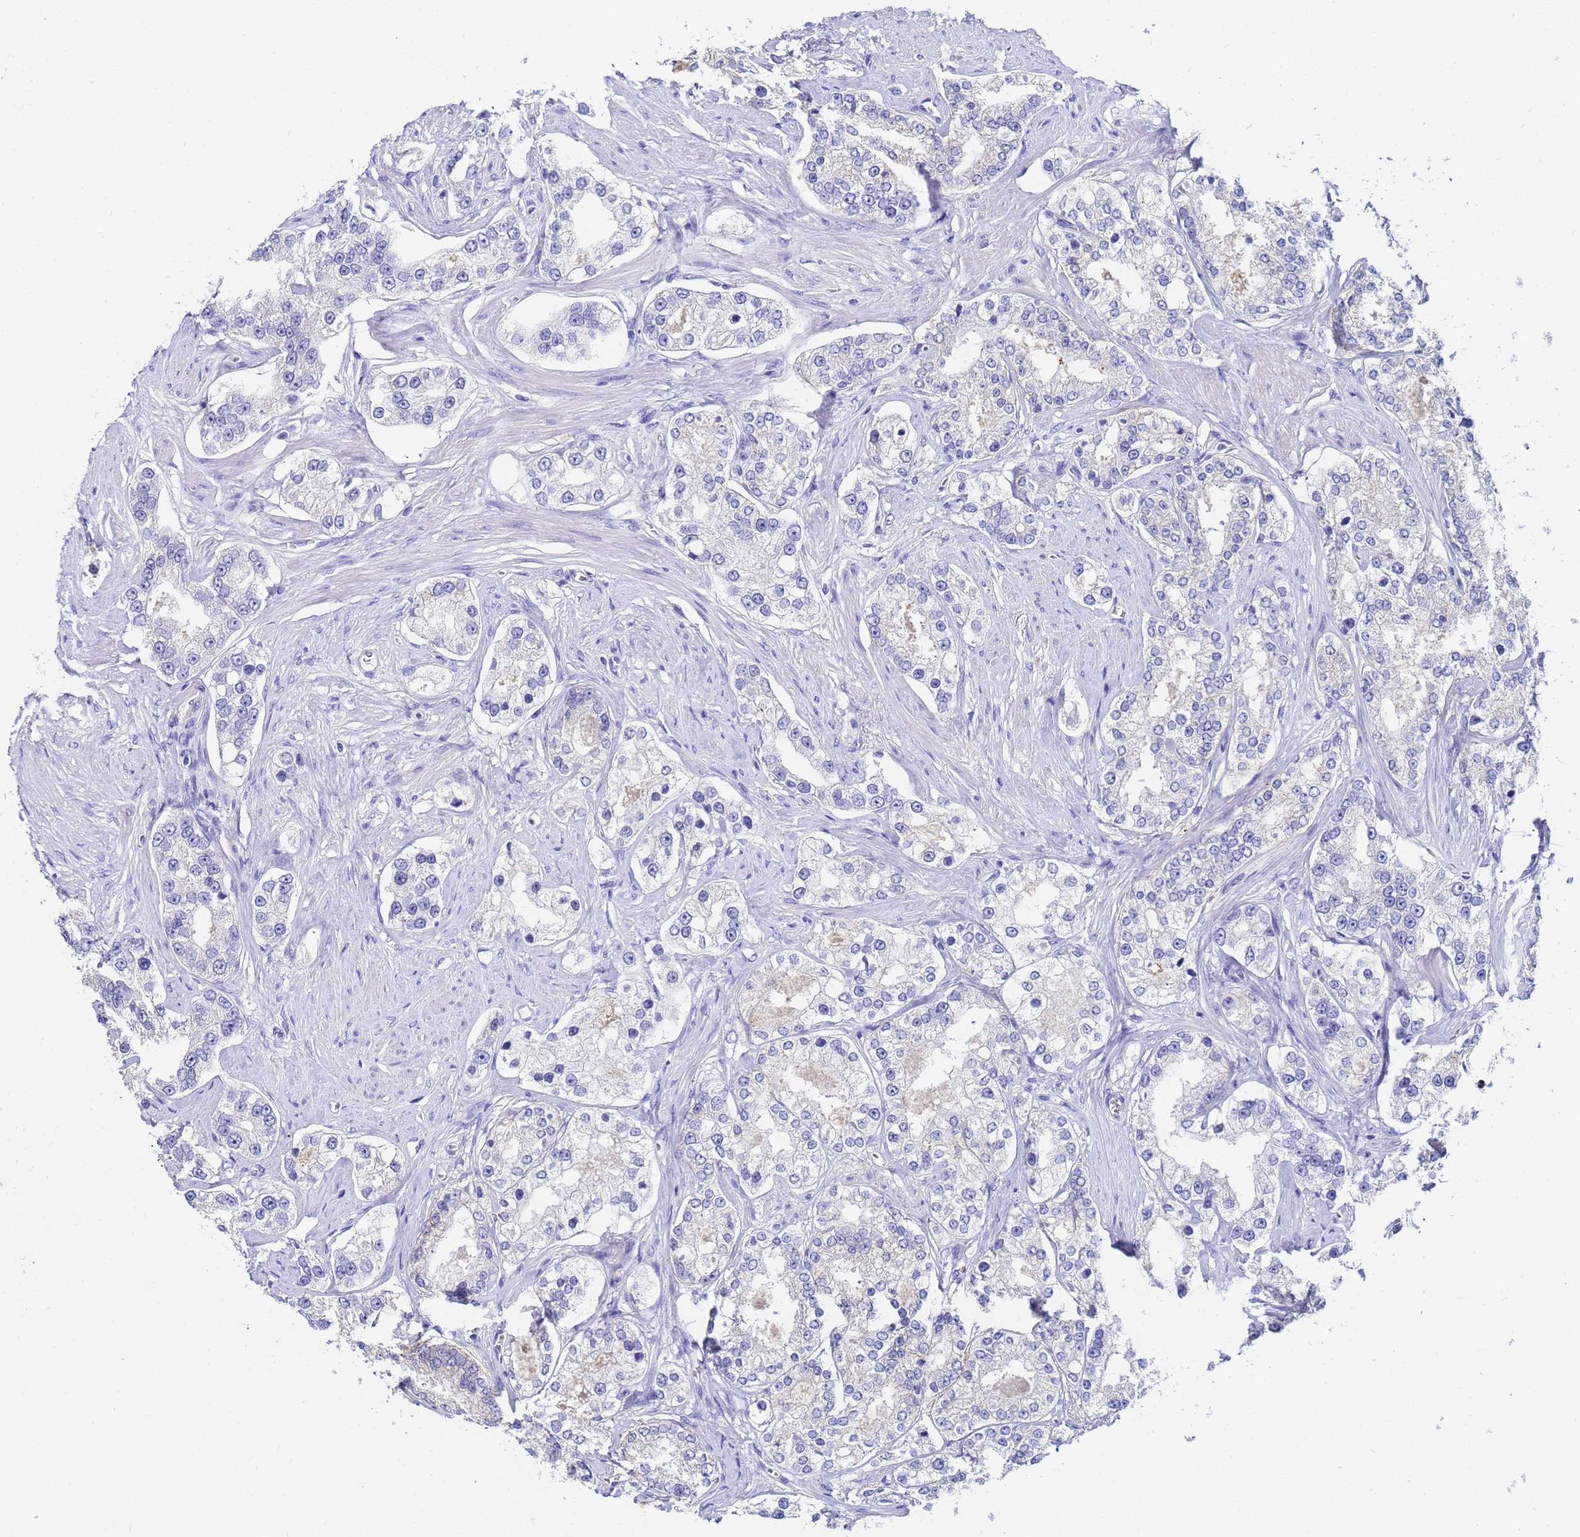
{"staining": {"intensity": "negative", "quantity": "none", "location": "none"}, "tissue": "prostate cancer", "cell_type": "Tumor cells", "image_type": "cancer", "snomed": [{"axis": "morphology", "description": "Normal tissue, NOS"}, {"axis": "morphology", "description": "Adenocarcinoma, High grade"}, {"axis": "topography", "description": "Prostate"}], "caption": "This histopathology image is of prostate high-grade adenocarcinoma stained with immunohistochemistry to label a protein in brown with the nuclei are counter-stained blue. There is no positivity in tumor cells. Brightfield microscopy of immunohistochemistry (IHC) stained with DAB (3,3'-diaminobenzidine) (brown) and hematoxylin (blue), captured at high magnification.", "gene": "C2orf72", "patient": {"sex": "male", "age": 83}}